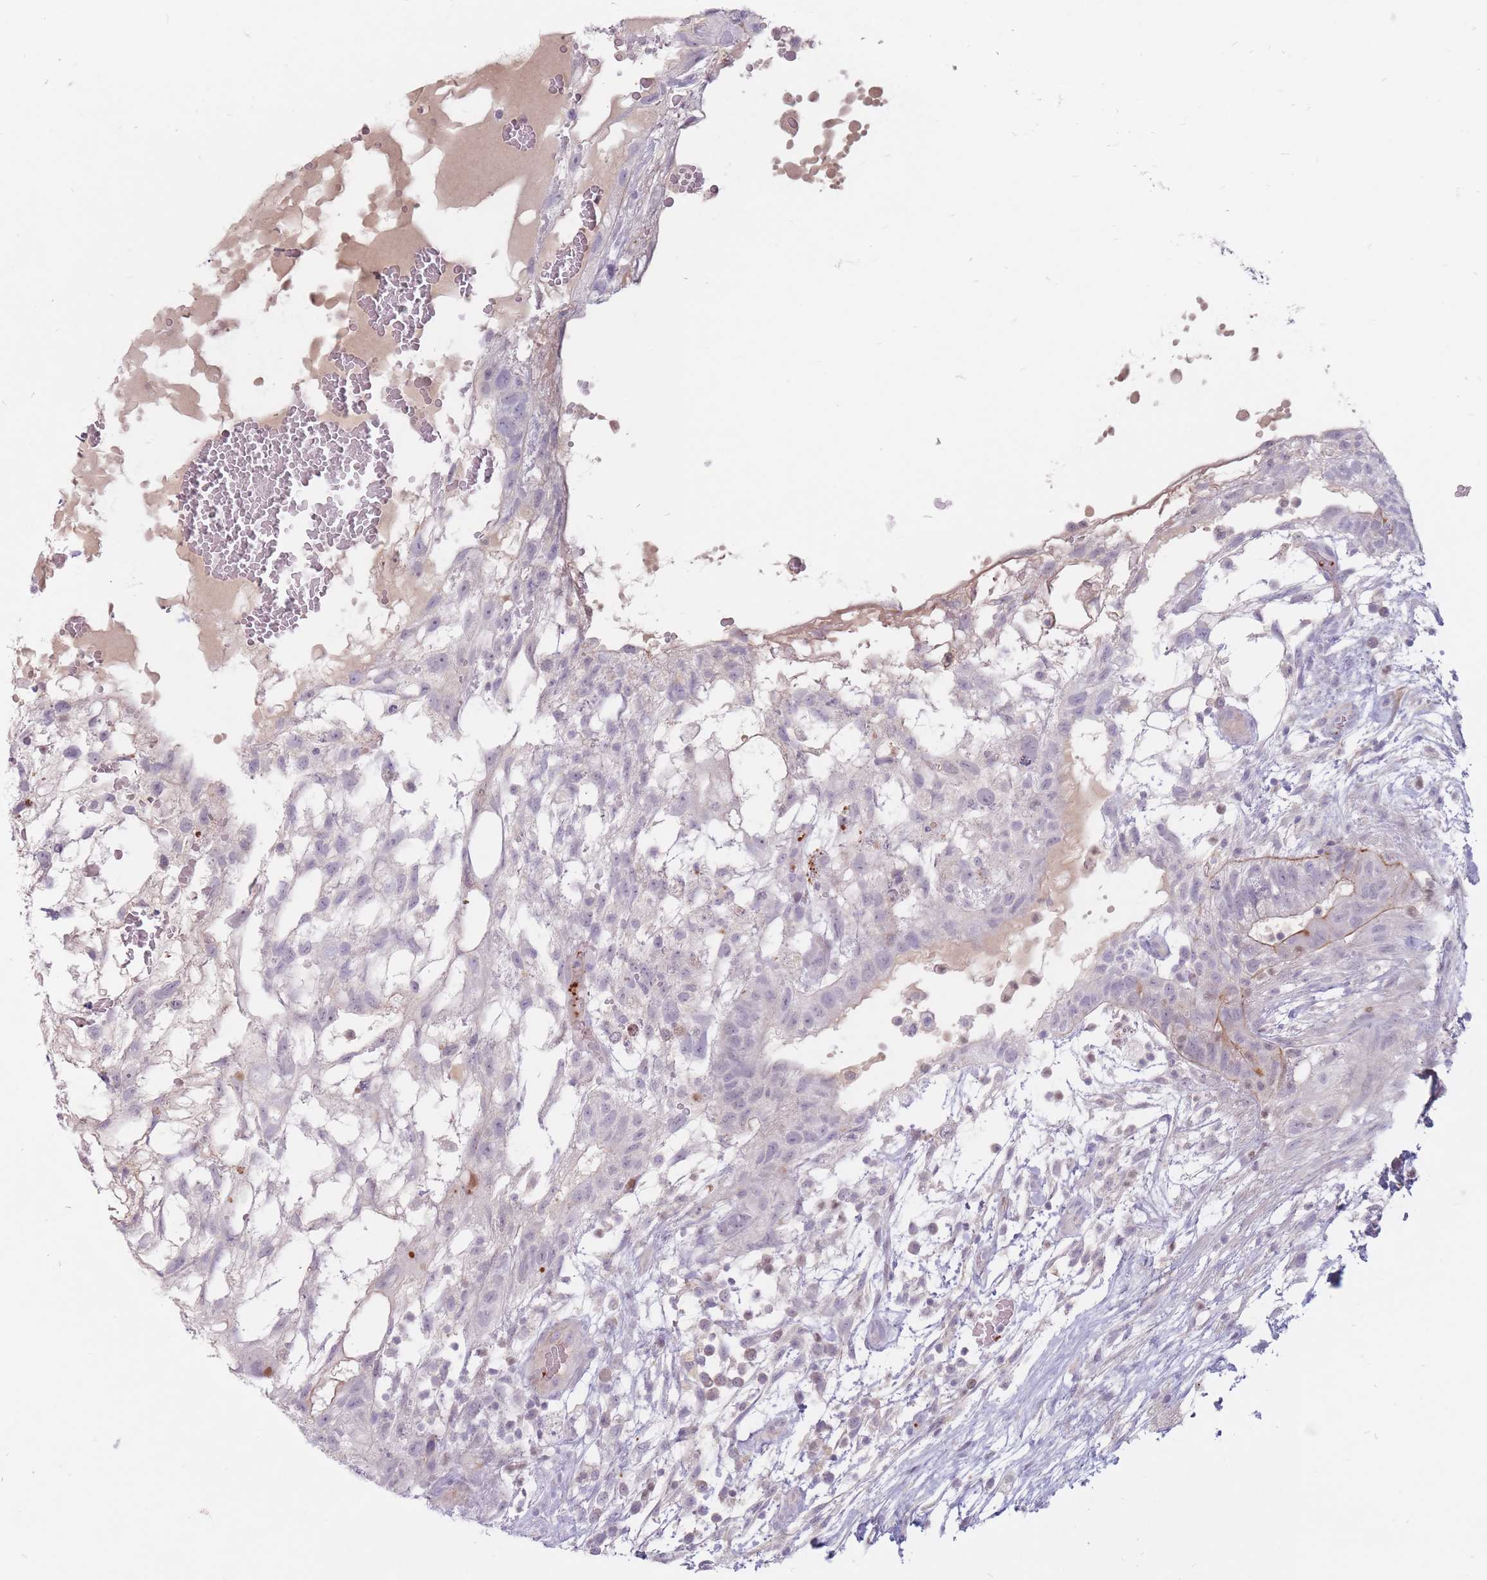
{"staining": {"intensity": "negative", "quantity": "none", "location": "none"}, "tissue": "testis cancer", "cell_type": "Tumor cells", "image_type": "cancer", "snomed": [{"axis": "morphology", "description": "Normal tissue, NOS"}, {"axis": "morphology", "description": "Carcinoma, Embryonal, NOS"}, {"axis": "topography", "description": "Testis"}], "caption": "Immunohistochemical staining of human testis cancer (embryonal carcinoma) exhibits no significant expression in tumor cells.", "gene": "PTGDR", "patient": {"sex": "male", "age": 32}}